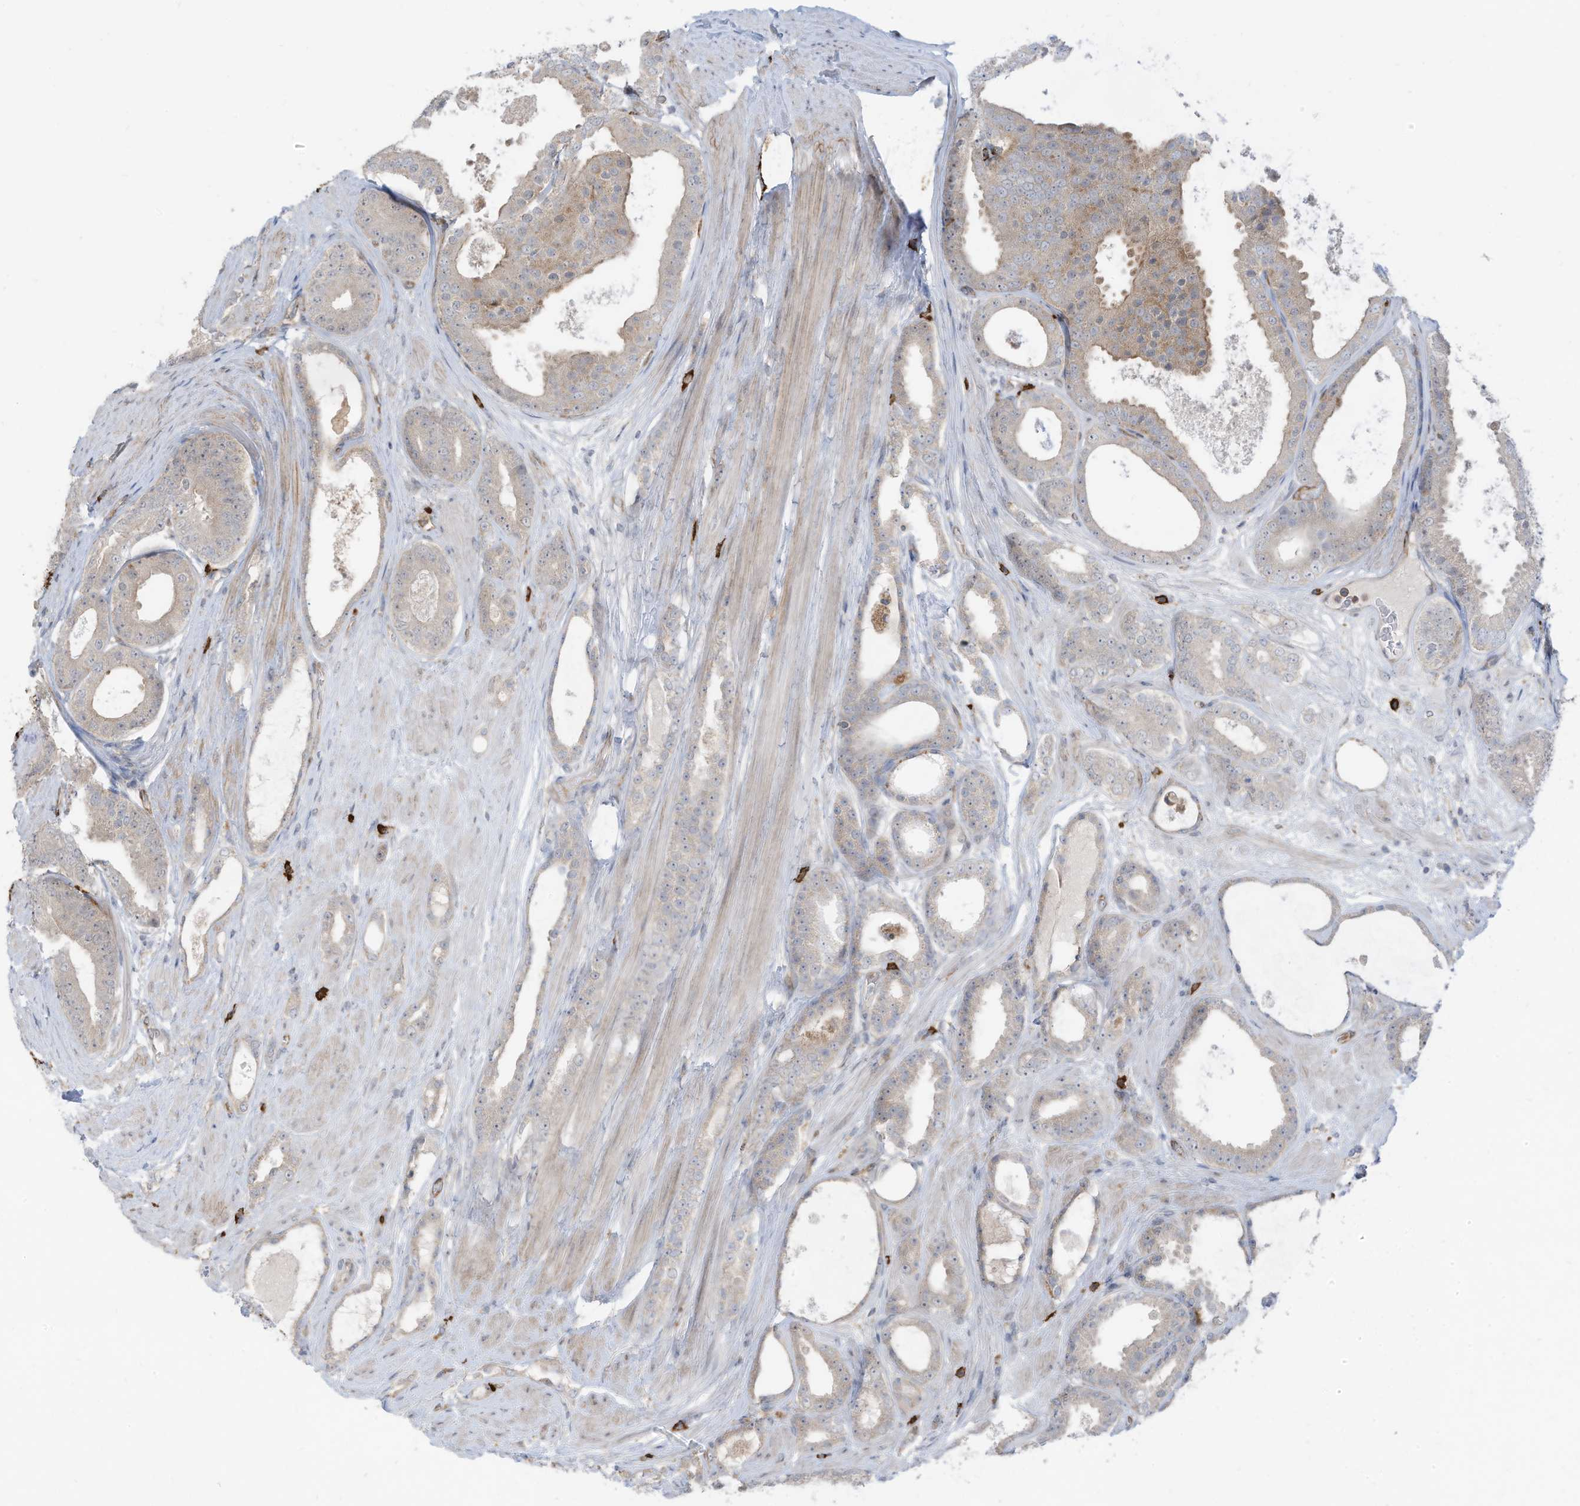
{"staining": {"intensity": "weak", "quantity": "<25%", "location": "cytoplasmic/membranous"}, "tissue": "prostate cancer", "cell_type": "Tumor cells", "image_type": "cancer", "snomed": [{"axis": "morphology", "description": "Adenocarcinoma, High grade"}, {"axis": "topography", "description": "Prostate"}], "caption": "A high-resolution micrograph shows immunohistochemistry staining of high-grade adenocarcinoma (prostate), which exhibits no significant expression in tumor cells.", "gene": "DZIP3", "patient": {"sex": "male", "age": 60}}